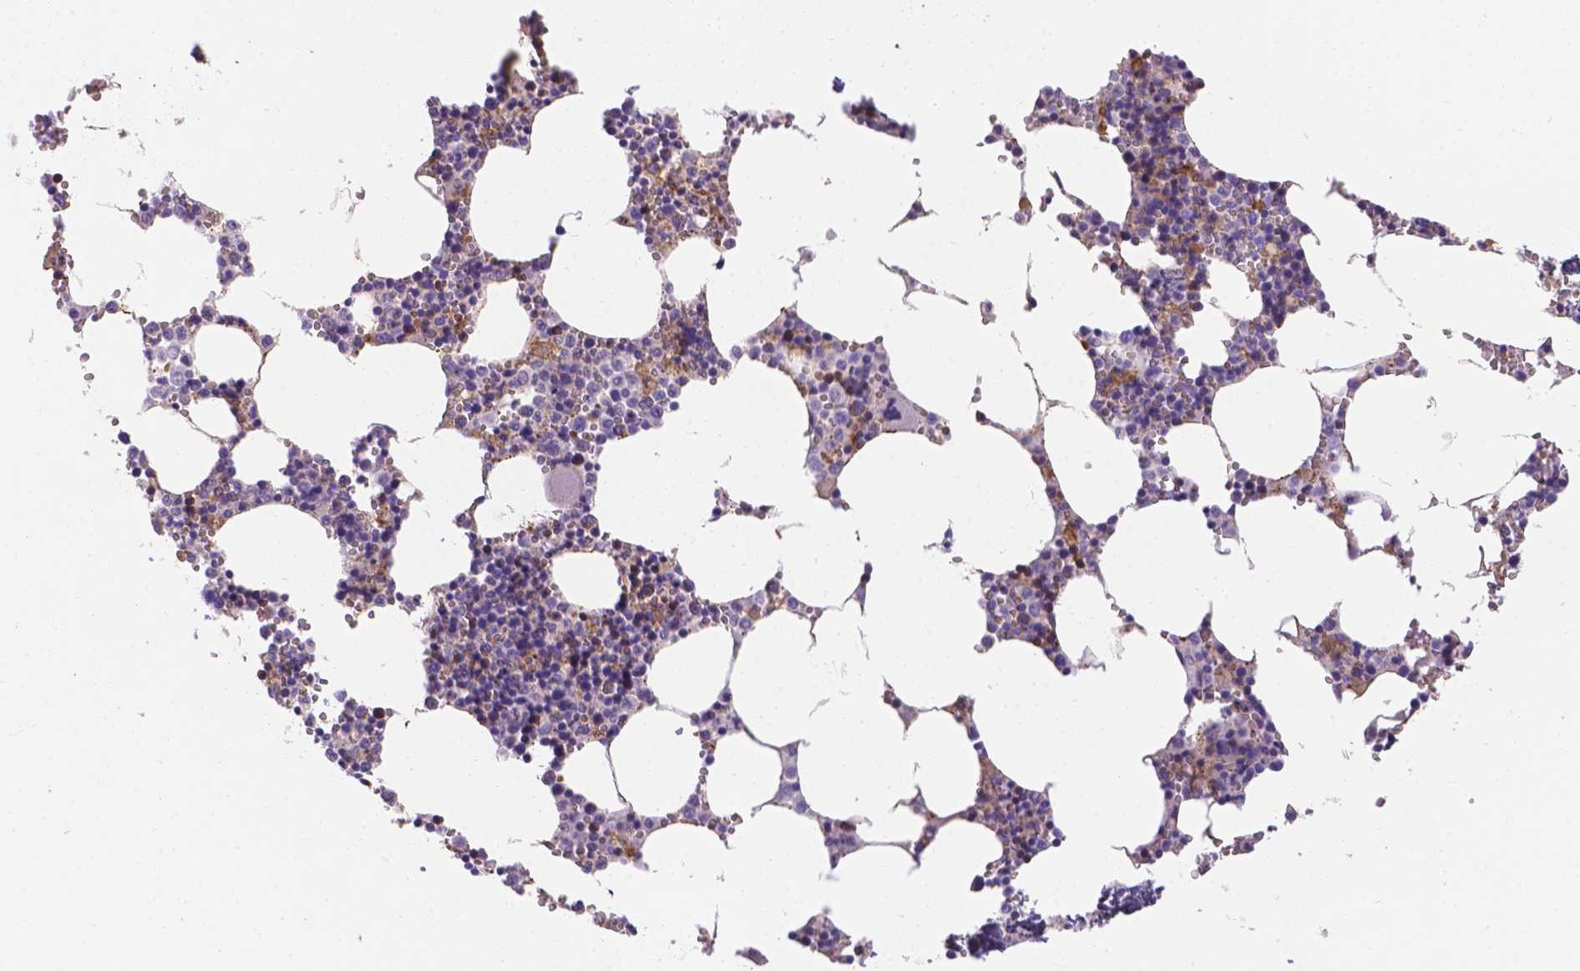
{"staining": {"intensity": "moderate", "quantity": "25%-75%", "location": "cytoplasmic/membranous"}, "tissue": "bone marrow", "cell_type": "Hematopoietic cells", "image_type": "normal", "snomed": [{"axis": "morphology", "description": "Normal tissue, NOS"}, {"axis": "topography", "description": "Bone marrow"}], "caption": "Bone marrow stained with DAB immunohistochemistry exhibits medium levels of moderate cytoplasmic/membranous staining in approximately 25%-75% of hematopoietic cells.", "gene": "SLC40A1", "patient": {"sex": "male", "age": 54}}